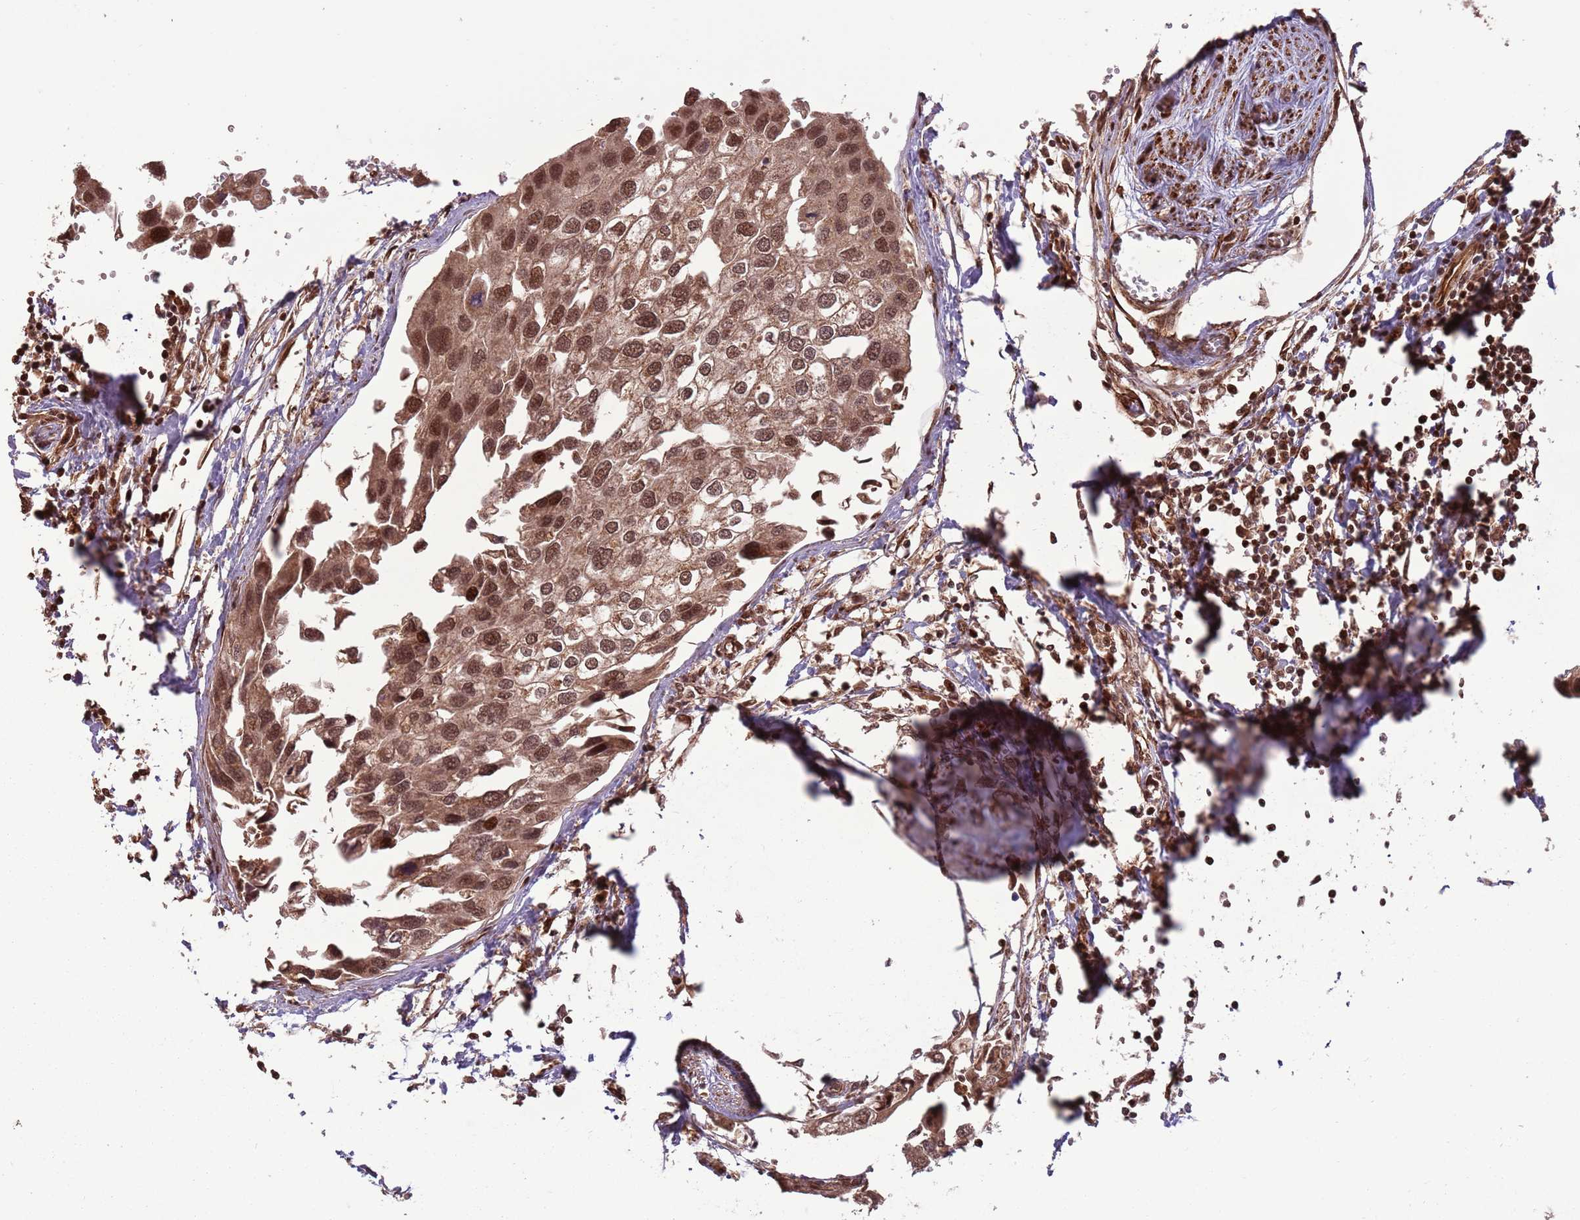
{"staining": {"intensity": "moderate", "quantity": ">75%", "location": "cytoplasmic/membranous,nuclear"}, "tissue": "urothelial cancer", "cell_type": "Tumor cells", "image_type": "cancer", "snomed": [{"axis": "morphology", "description": "Urothelial carcinoma, High grade"}, {"axis": "topography", "description": "Urinary bladder"}], "caption": "A micrograph of urothelial carcinoma (high-grade) stained for a protein demonstrates moderate cytoplasmic/membranous and nuclear brown staining in tumor cells.", "gene": "ADAMTS3", "patient": {"sex": "male", "age": 64}}